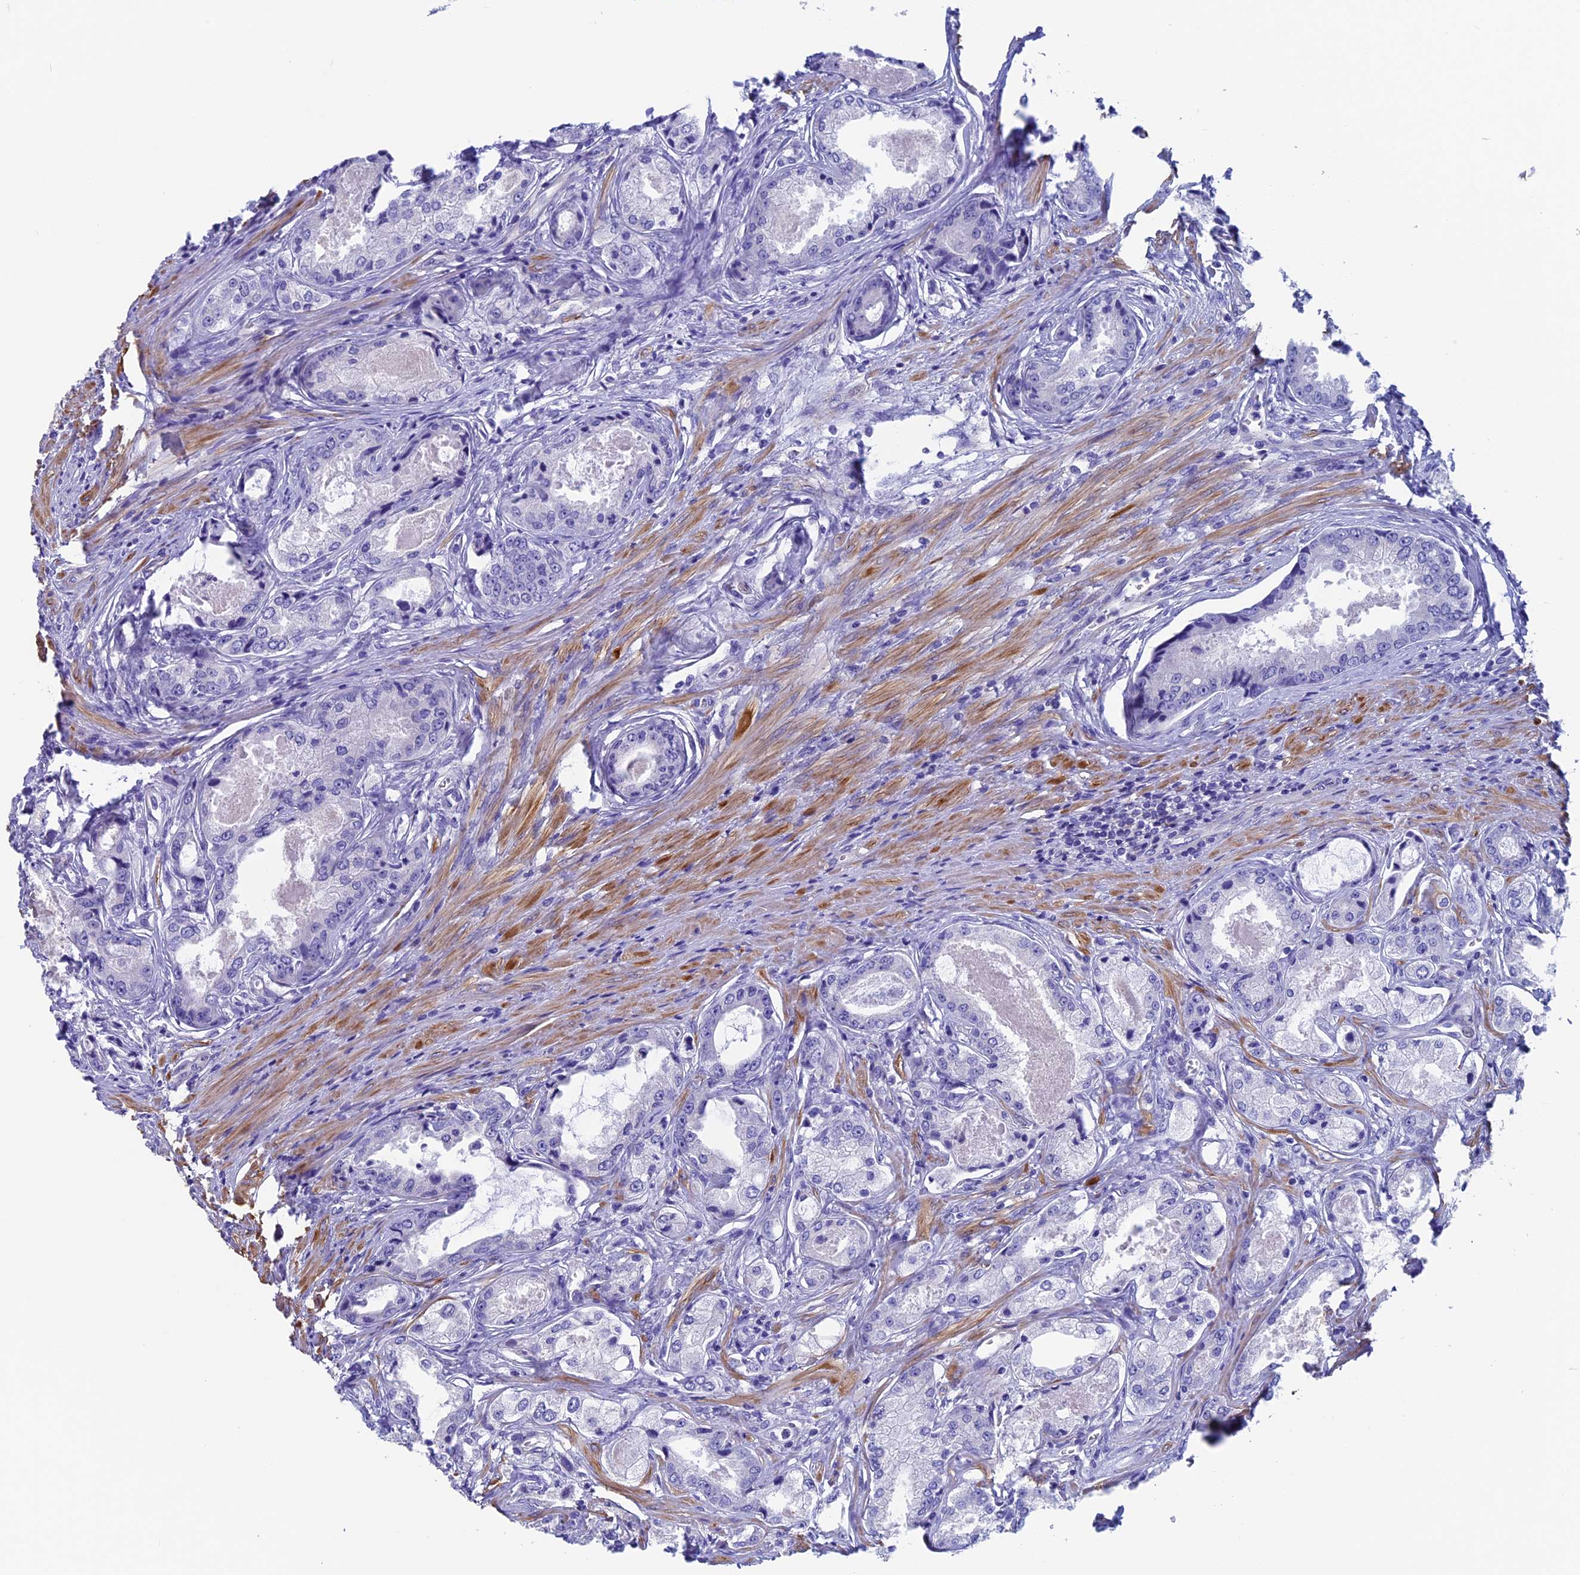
{"staining": {"intensity": "negative", "quantity": "none", "location": "none"}, "tissue": "prostate cancer", "cell_type": "Tumor cells", "image_type": "cancer", "snomed": [{"axis": "morphology", "description": "Adenocarcinoma, Low grade"}, {"axis": "topography", "description": "Prostate"}], "caption": "An image of human low-grade adenocarcinoma (prostate) is negative for staining in tumor cells.", "gene": "ADH7", "patient": {"sex": "male", "age": 68}}